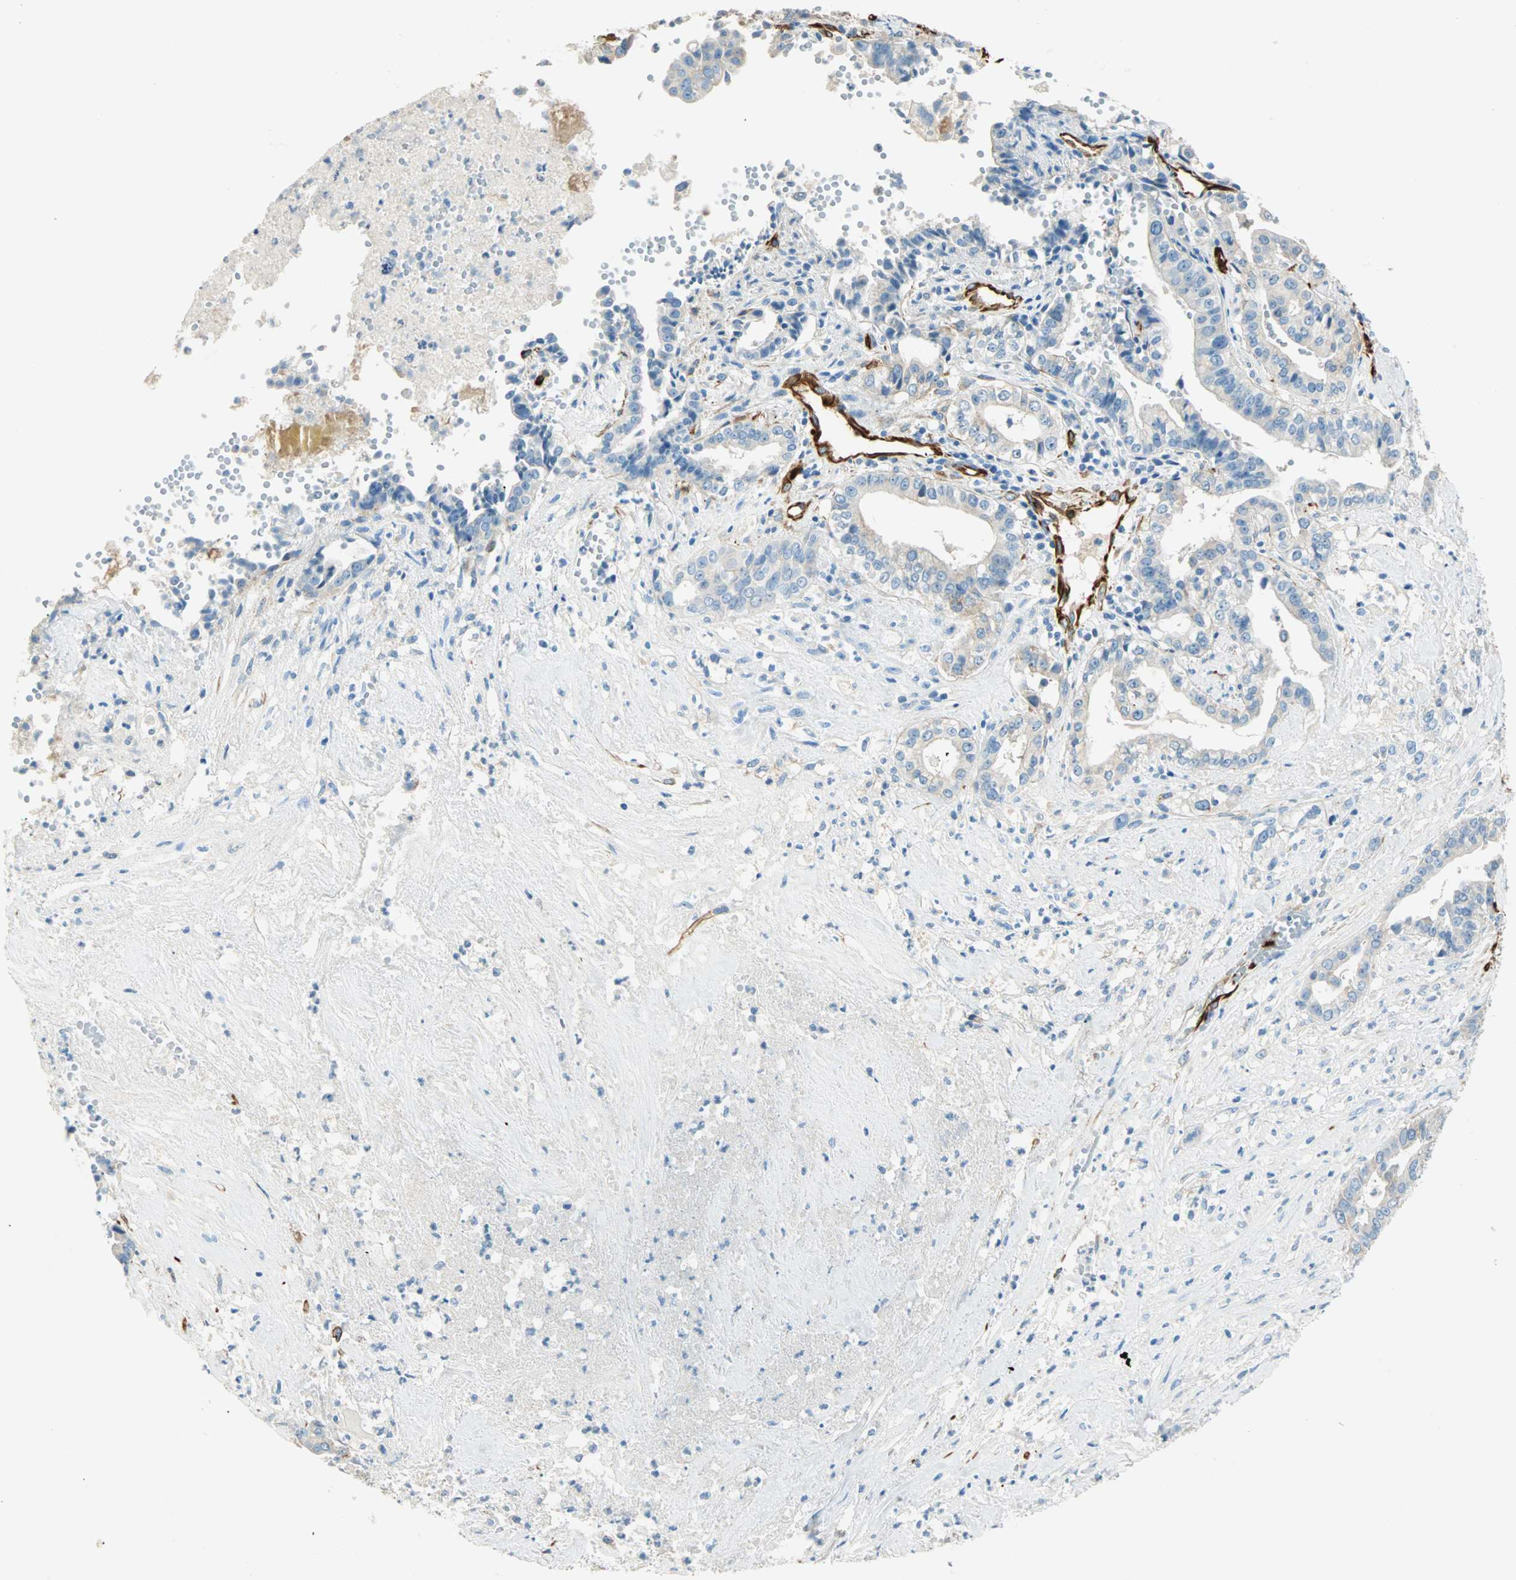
{"staining": {"intensity": "weak", "quantity": "<25%", "location": "cytoplasmic/membranous"}, "tissue": "liver cancer", "cell_type": "Tumor cells", "image_type": "cancer", "snomed": [{"axis": "morphology", "description": "Cholangiocarcinoma"}, {"axis": "topography", "description": "Liver"}], "caption": "DAB (3,3'-diaminobenzidine) immunohistochemical staining of cholangiocarcinoma (liver) reveals no significant expression in tumor cells. The staining was performed using DAB (3,3'-diaminobenzidine) to visualize the protein expression in brown, while the nuclei were stained in blue with hematoxylin (Magnification: 20x).", "gene": "NES", "patient": {"sex": "female", "age": 61}}